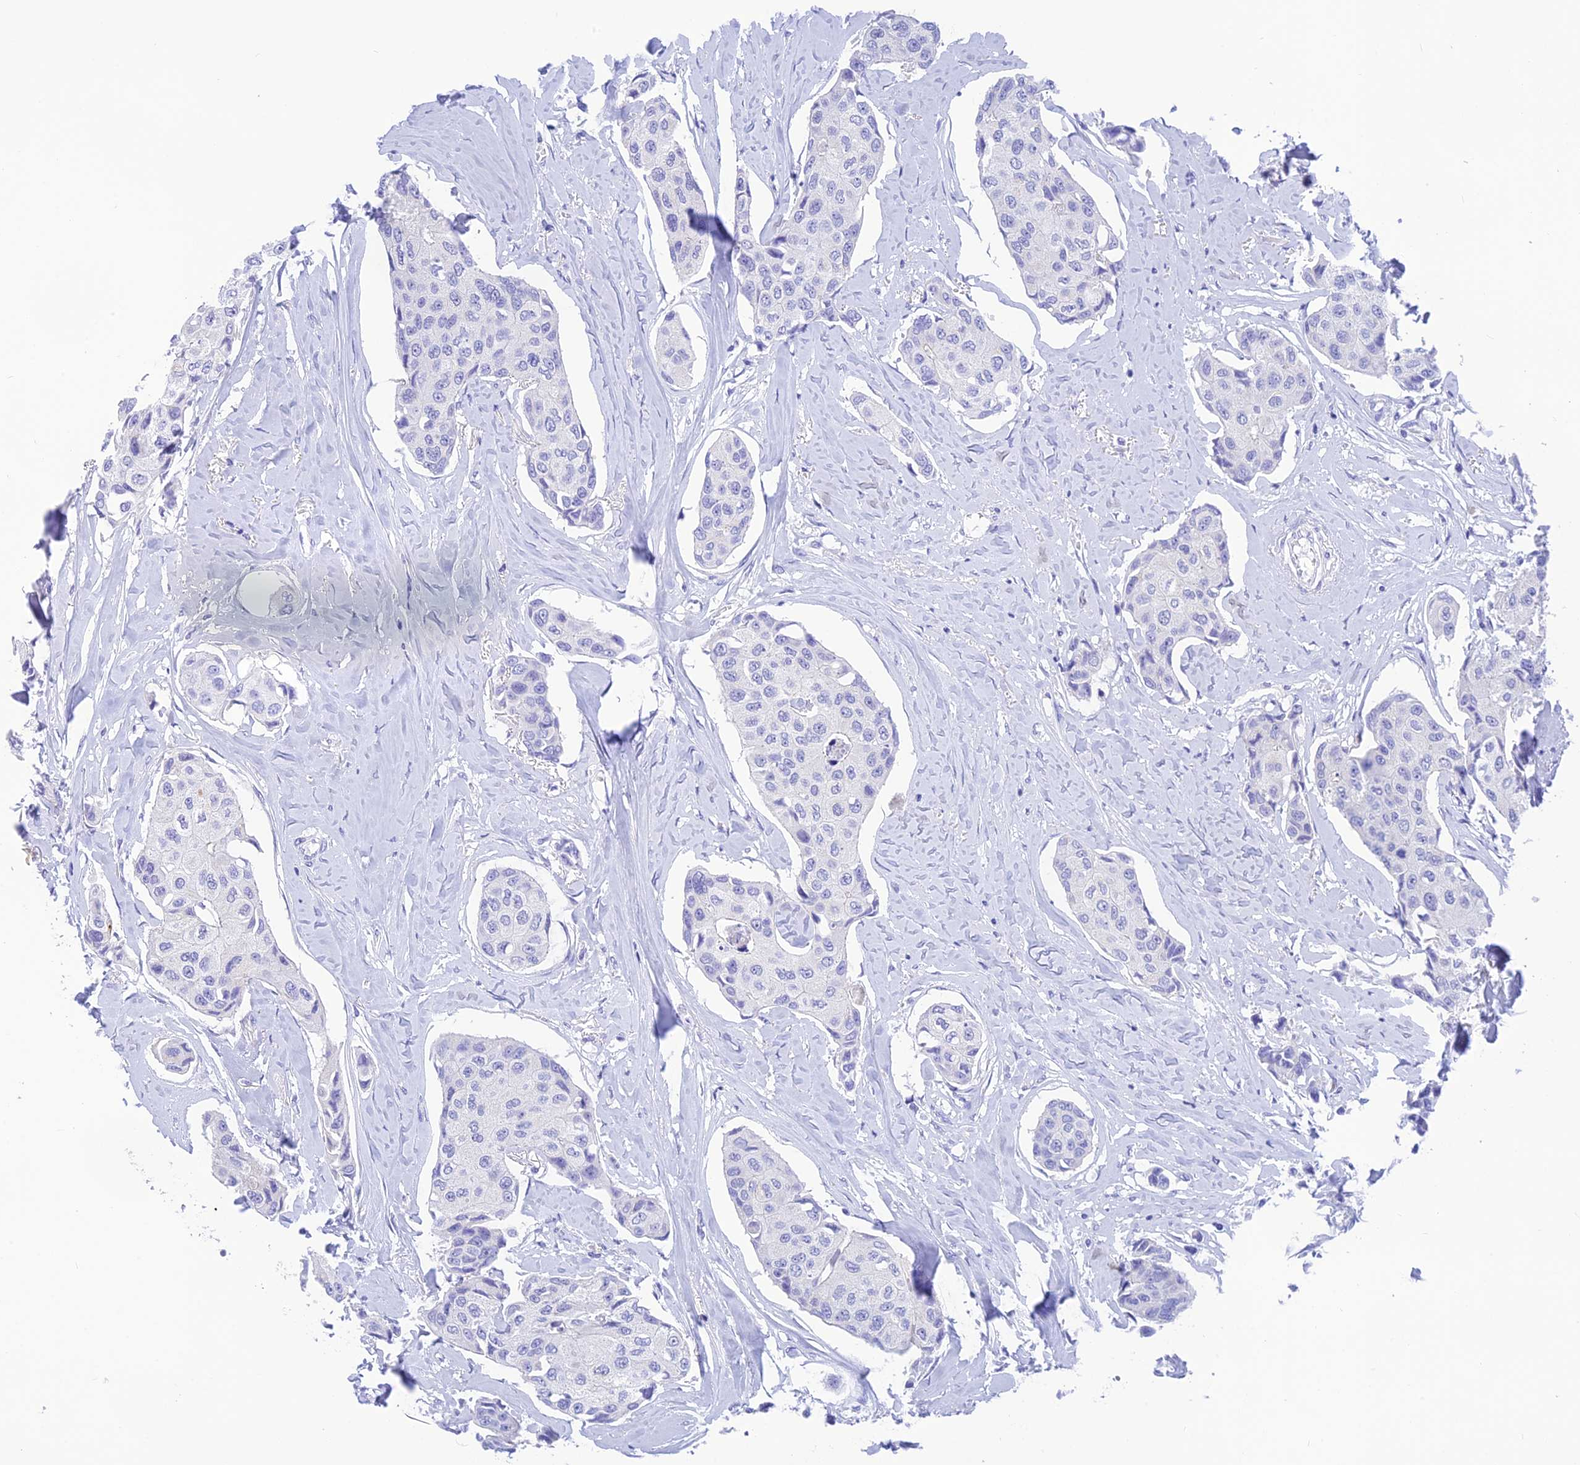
{"staining": {"intensity": "negative", "quantity": "none", "location": "none"}, "tissue": "breast cancer", "cell_type": "Tumor cells", "image_type": "cancer", "snomed": [{"axis": "morphology", "description": "Duct carcinoma"}, {"axis": "topography", "description": "Breast"}], "caption": "Tumor cells are negative for brown protein staining in breast invasive ductal carcinoma.", "gene": "KDELR3", "patient": {"sex": "female", "age": 80}}